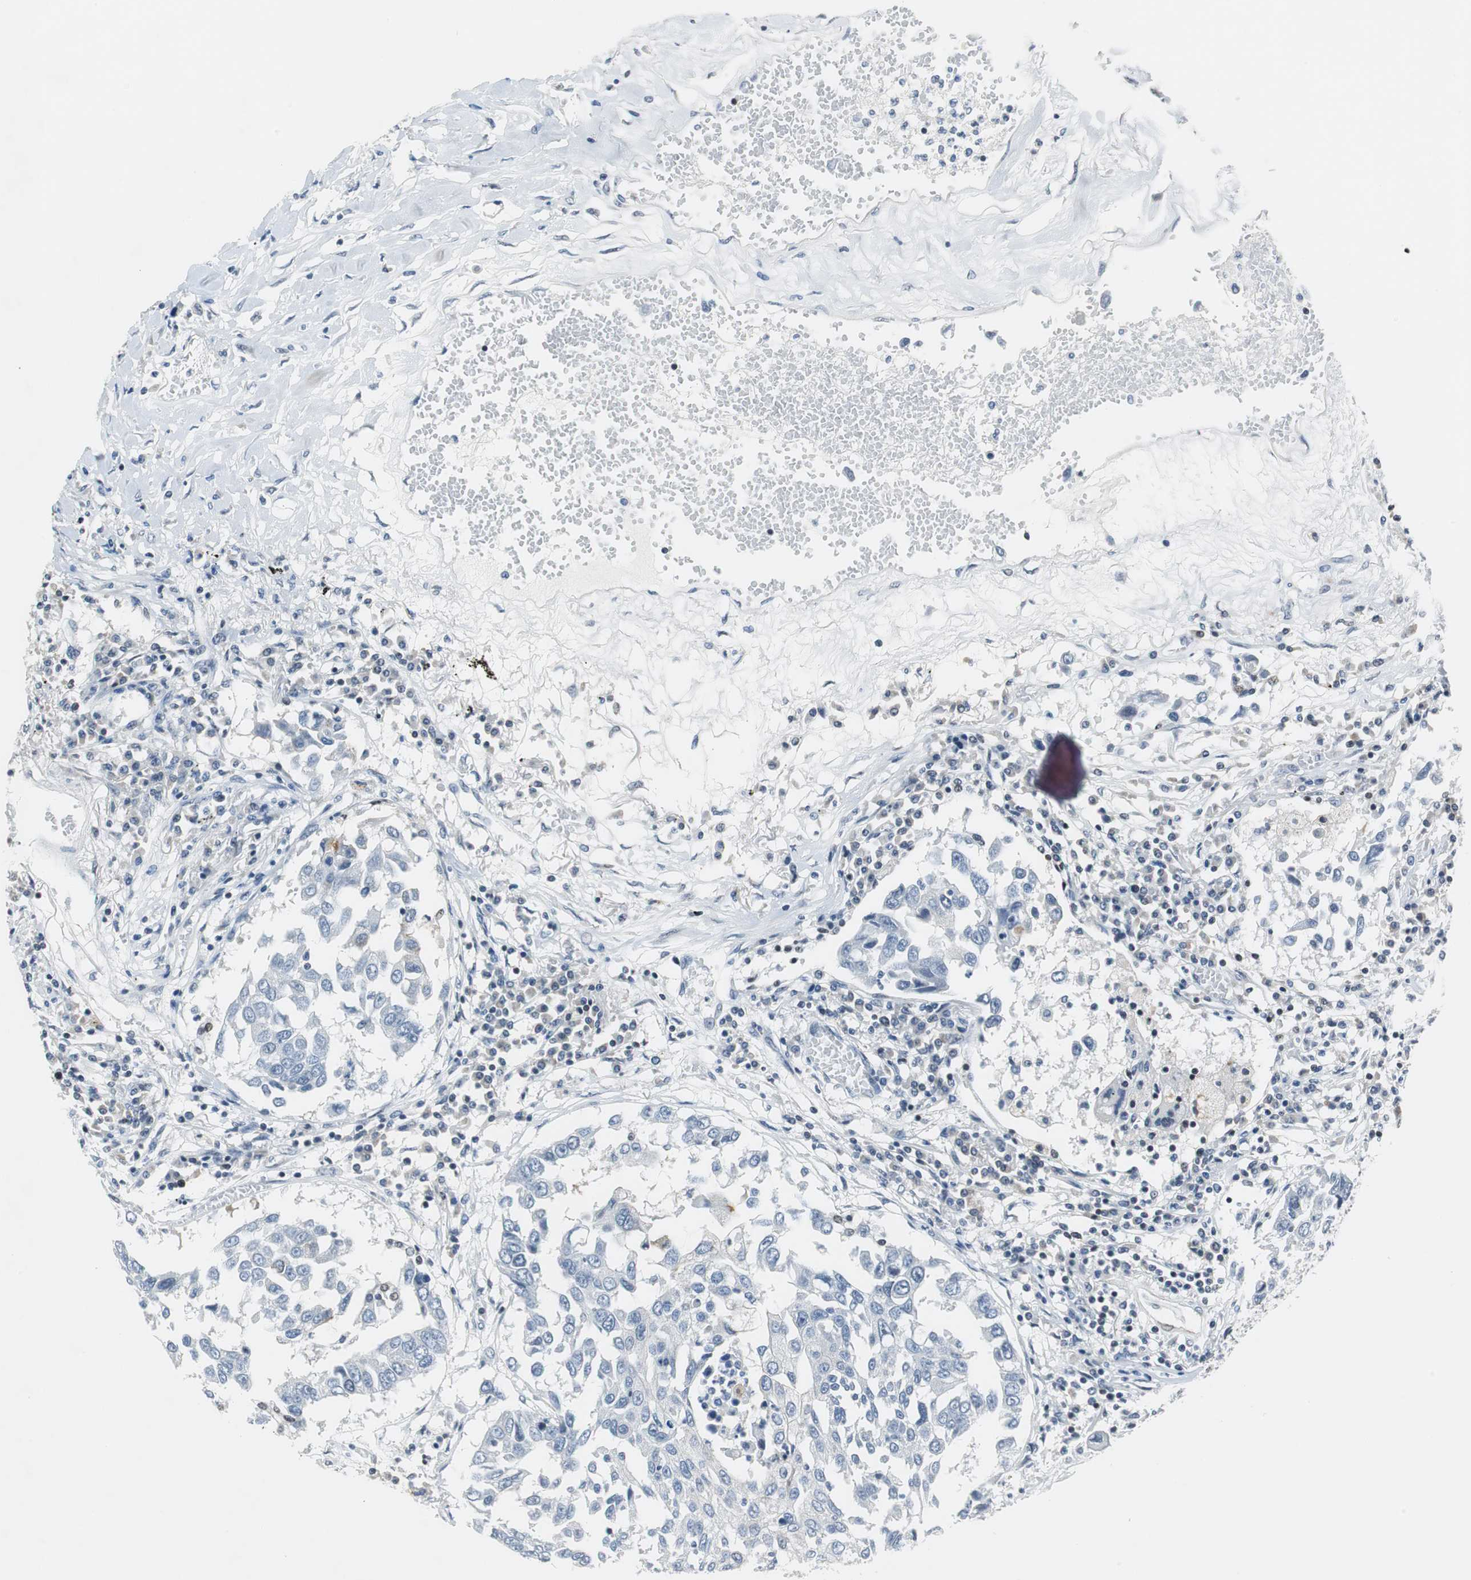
{"staining": {"intensity": "negative", "quantity": "none", "location": "none"}, "tissue": "lung cancer", "cell_type": "Tumor cells", "image_type": "cancer", "snomed": [{"axis": "morphology", "description": "Squamous cell carcinoma, NOS"}, {"axis": "topography", "description": "Lung"}], "caption": "This is an IHC photomicrograph of lung cancer. There is no staining in tumor cells.", "gene": "HCFC2", "patient": {"sex": "male", "age": 71}}